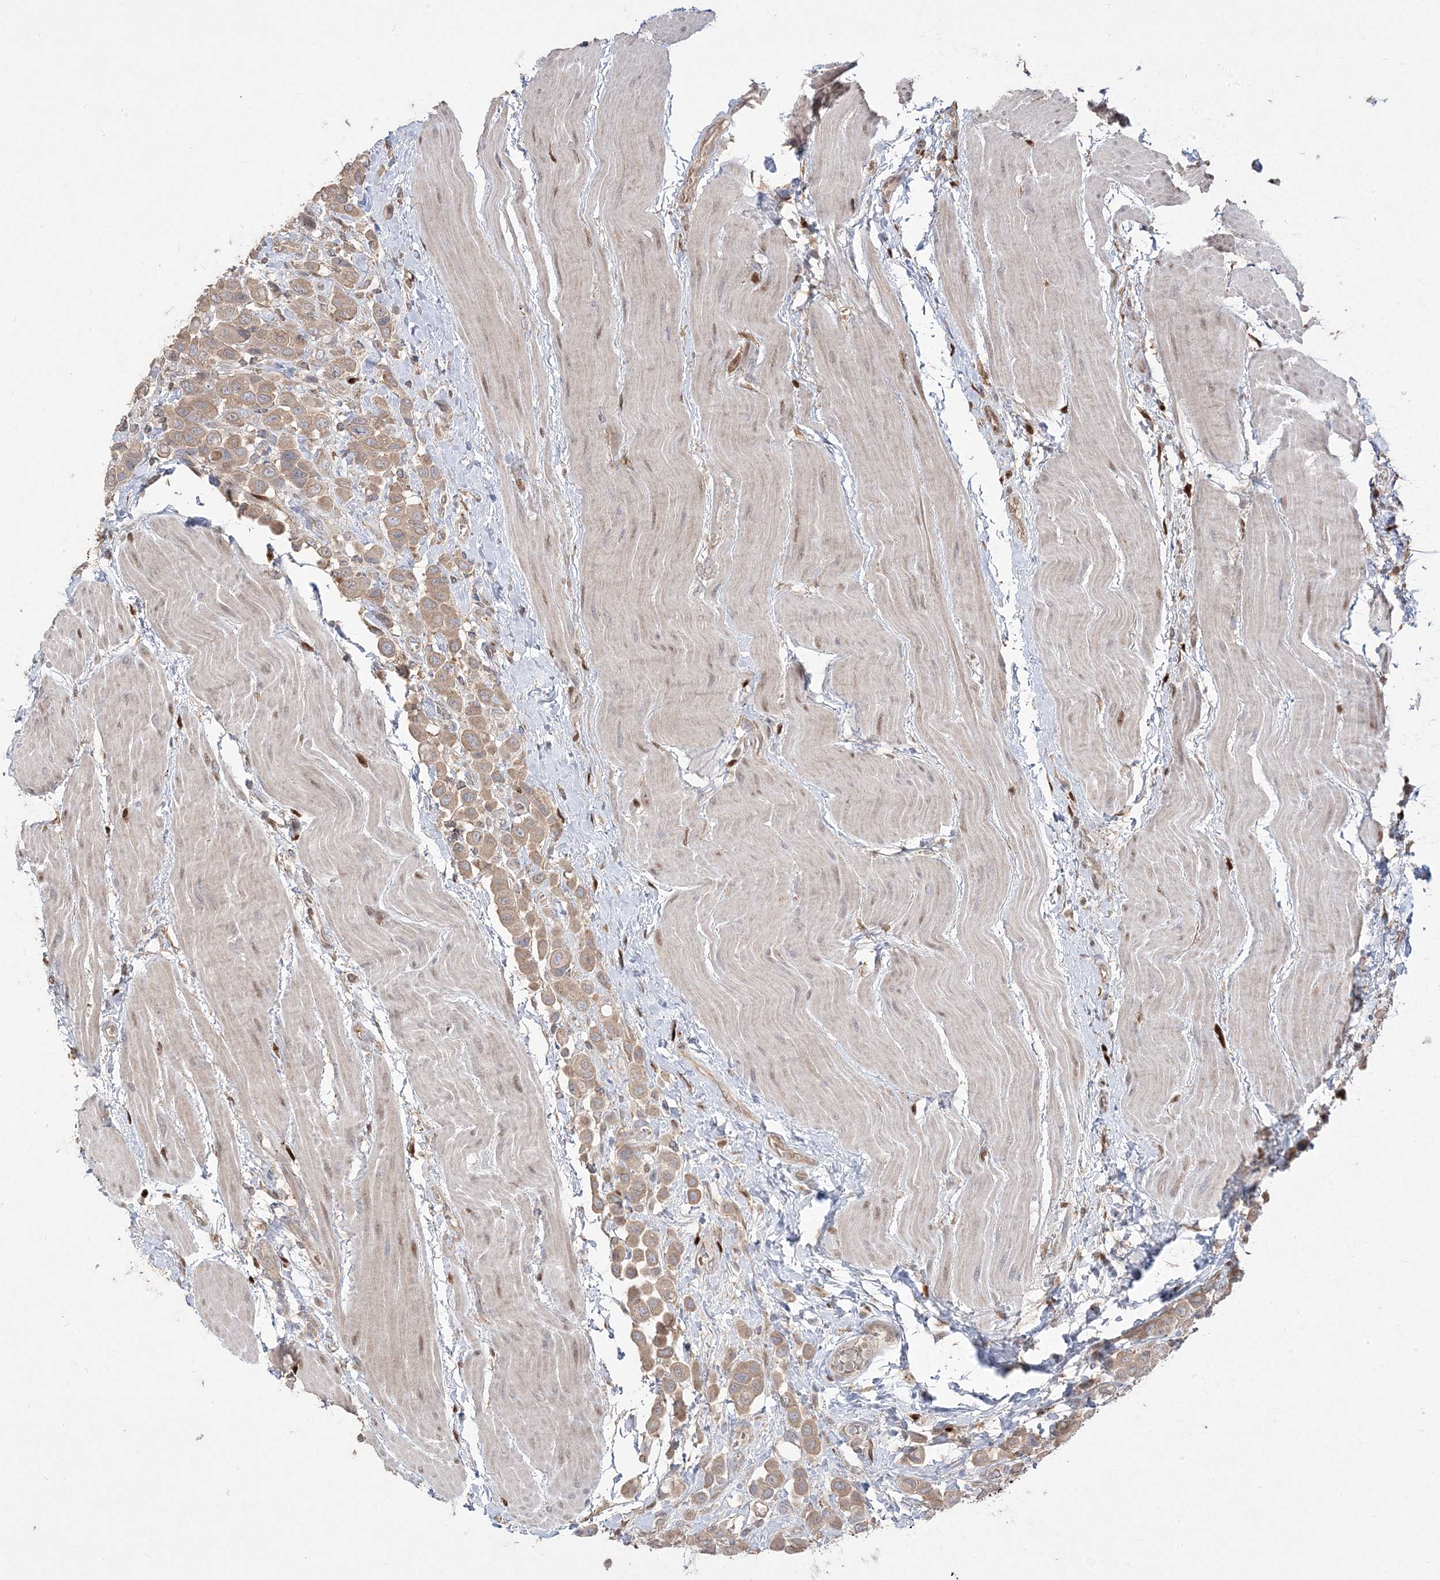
{"staining": {"intensity": "moderate", "quantity": ">75%", "location": "cytoplasmic/membranous"}, "tissue": "urothelial cancer", "cell_type": "Tumor cells", "image_type": "cancer", "snomed": [{"axis": "morphology", "description": "Urothelial carcinoma, High grade"}, {"axis": "topography", "description": "Urinary bladder"}], "caption": "Immunohistochemical staining of urothelial carcinoma (high-grade) displays medium levels of moderate cytoplasmic/membranous protein expression in approximately >75% of tumor cells. (Stains: DAB (3,3'-diaminobenzidine) in brown, nuclei in blue, Microscopy: brightfield microscopy at high magnification).", "gene": "PPOX", "patient": {"sex": "male", "age": 50}}